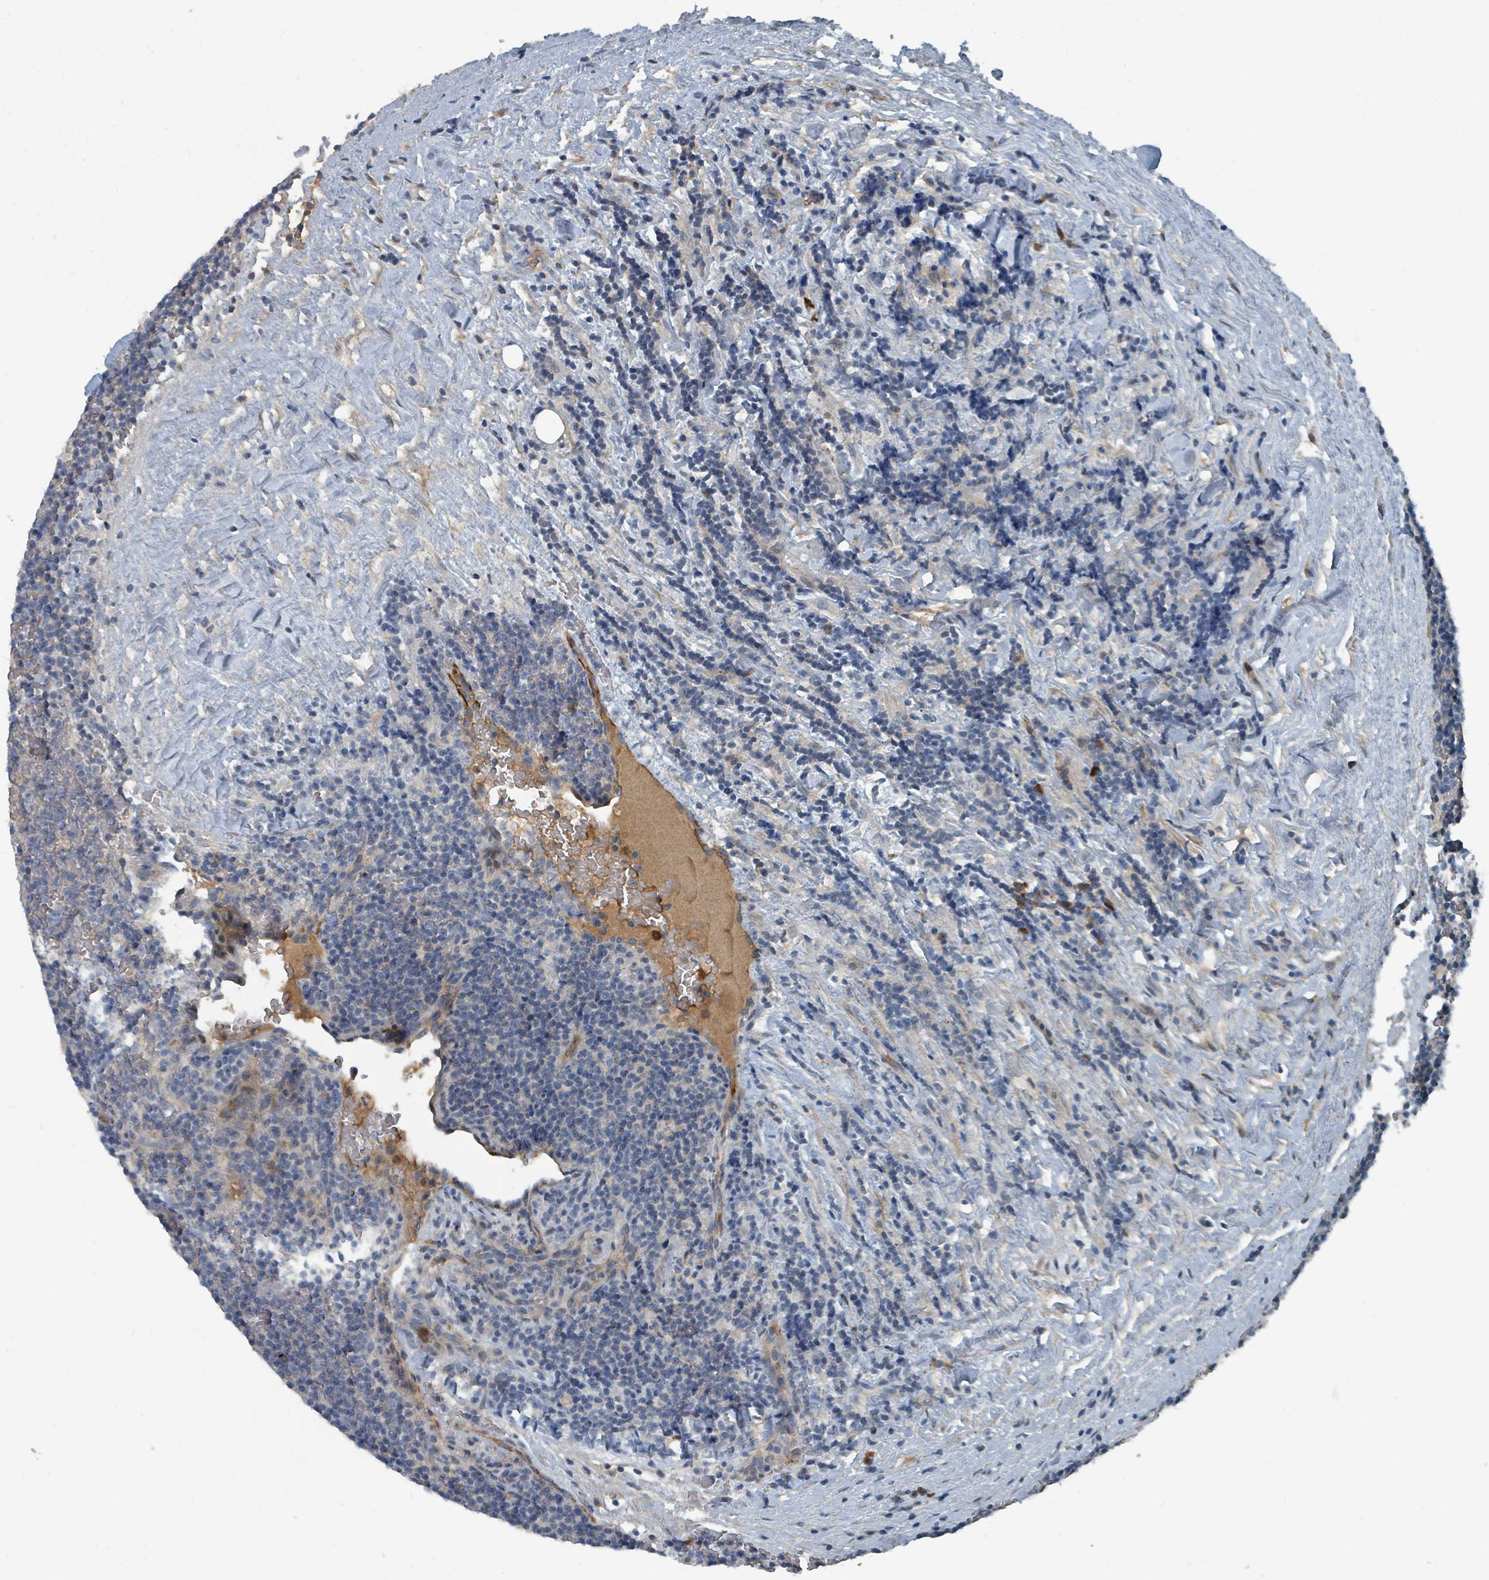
{"staining": {"intensity": "negative", "quantity": "none", "location": "none"}, "tissue": "lymphoma", "cell_type": "Tumor cells", "image_type": "cancer", "snomed": [{"axis": "morphology", "description": "Malignant lymphoma, non-Hodgkin's type, Low grade"}, {"axis": "topography", "description": "Lymph node"}], "caption": "DAB (3,3'-diaminobenzidine) immunohistochemical staining of lymphoma displays no significant staining in tumor cells. The staining is performed using DAB (3,3'-diaminobenzidine) brown chromogen with nuclei counter-stained in using hematoxylin.", "gene": "SLC44A5", "patient": {"sex": "female", "age": 67}}